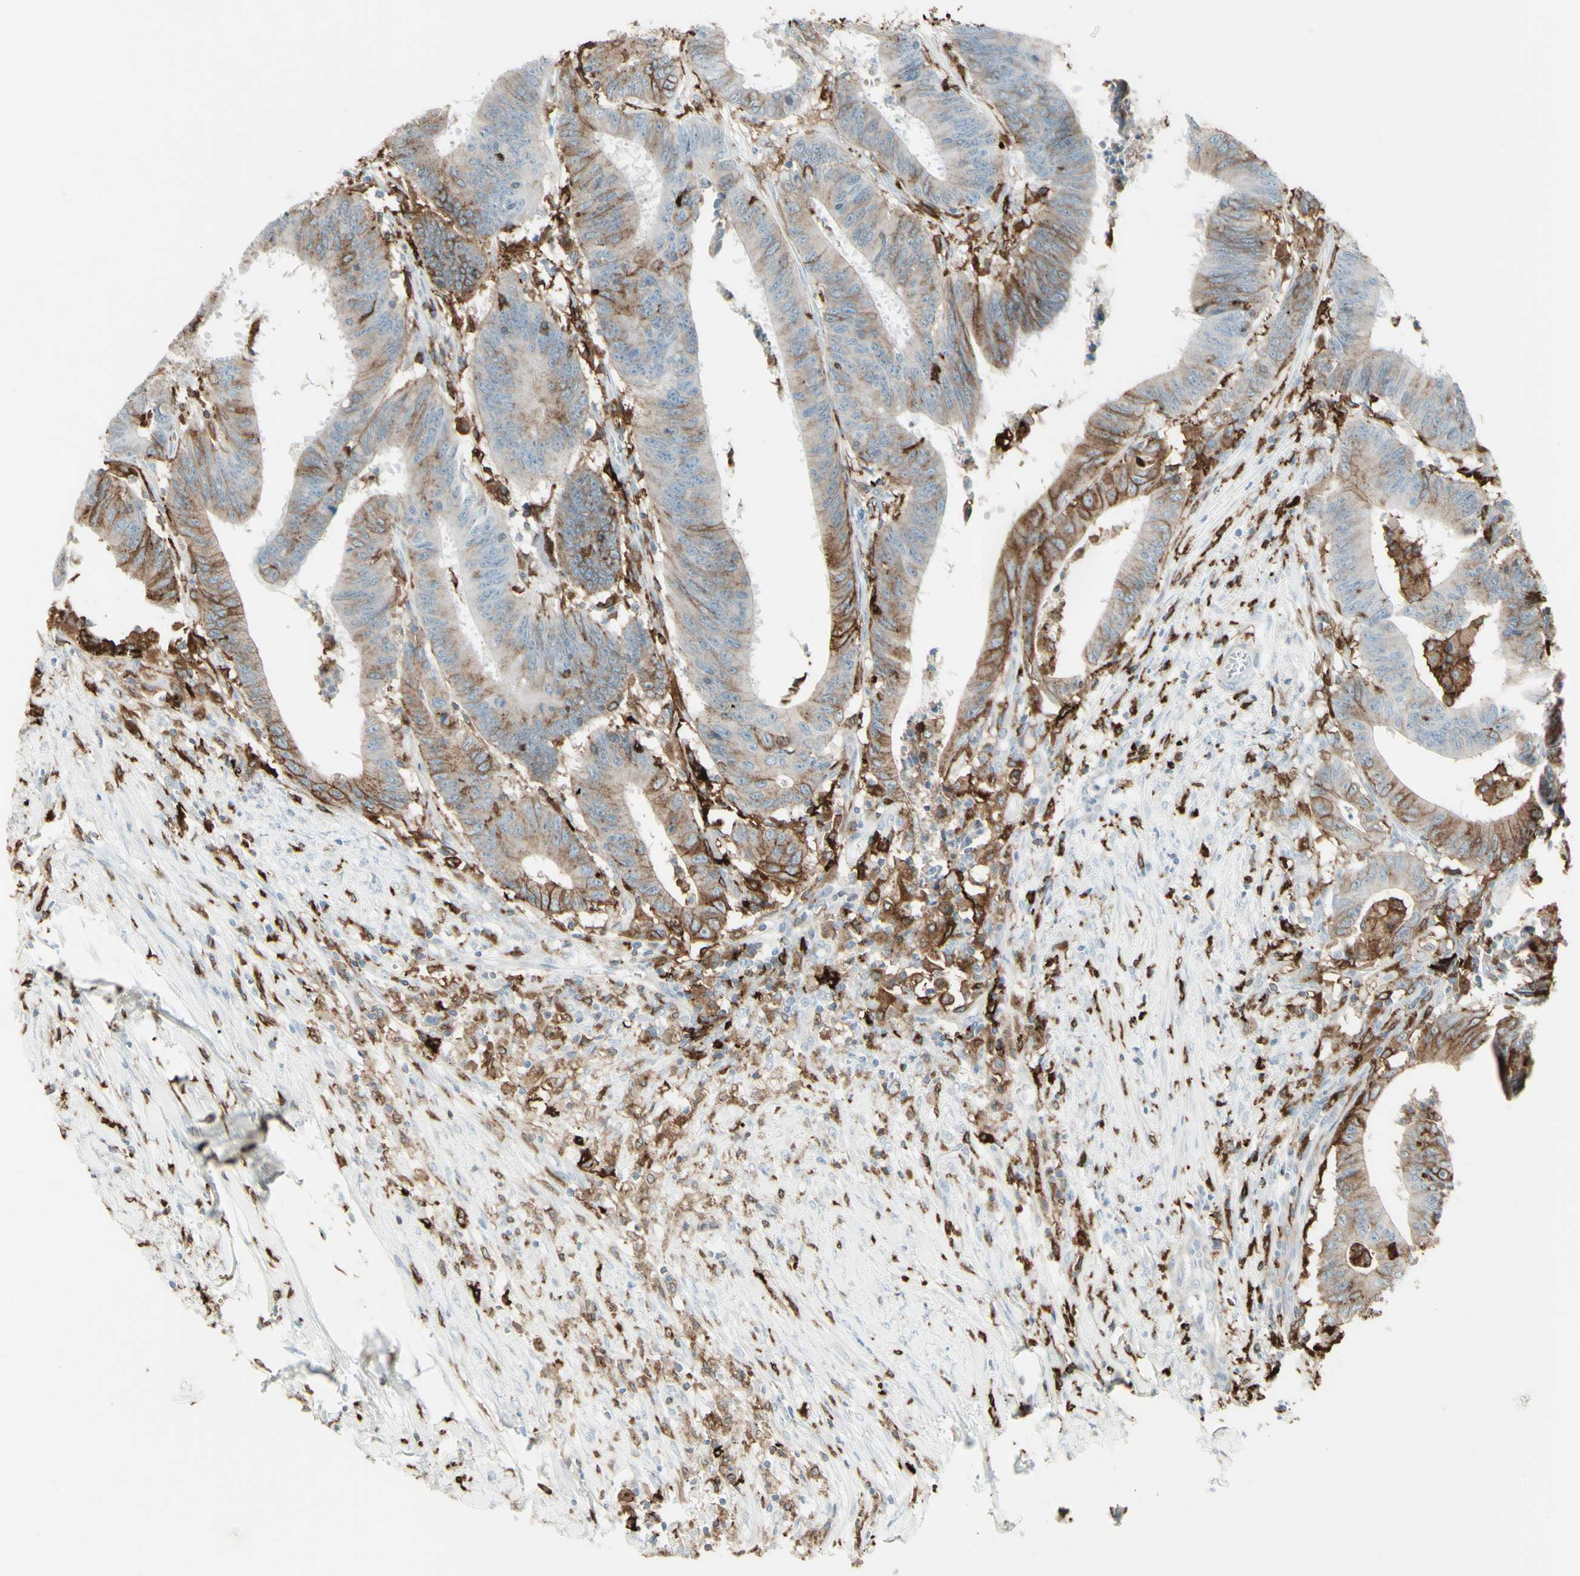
{"staining": {"intensity": "moderate", "quantity": "25%-75%", "location": "cytoplasmic/membranous"}, "tissue": "colorectal cancer", "cell_type": "Tumor cells", "image_type": "cancer", "snomed": [{"axis": "morphology", "description": "Adenocarcinoma, NOS"}, {"axis": "topography", "description": "Colon"}], "caption": "Immunohistochemistry (IHC) micrograph of neoplastic tissue: adenocarcinoma (colorectal) stained using IHC exhibits medium levels of moderate protein expression localized specifically in the cytoplasmic/membranous of tumor cells, appearing as a cytoplasmic/membranous brown color.", "gene": "HLA-DPB1", "patient": {"sex": "male", "age": 45}}